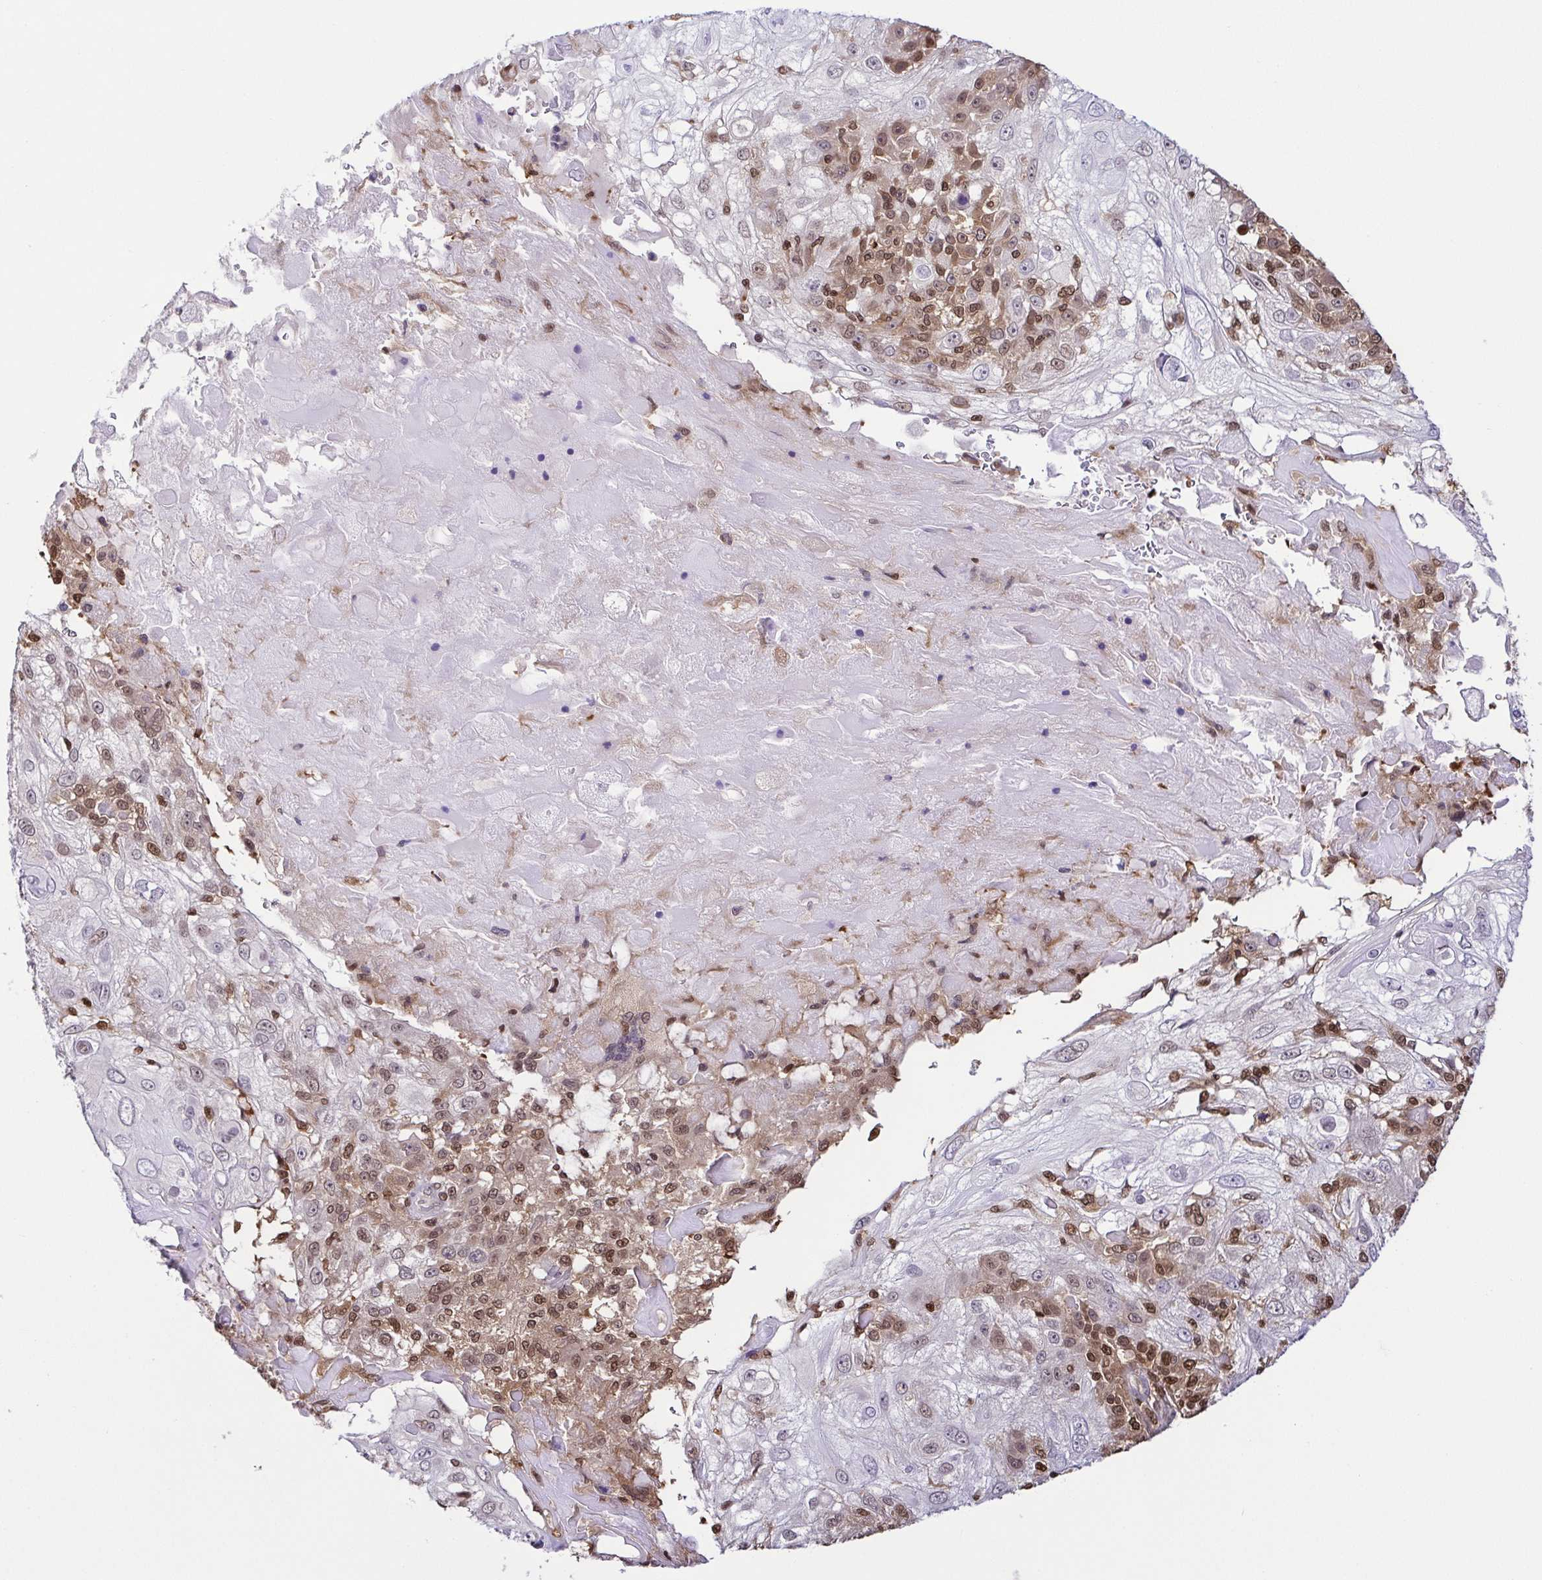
{"staining": {"intensity": "moderate", "quantity": "25%-75%", "location": "nuclear"}, "tissue": "skin cancer", "cell_type": "Tumor cells", "image_type": "cancer", "snomed": [{"axis": "morphology", "description": "Normal tissue, NOS"}, {"axis": "morphology", "description": "Squamous cell carcinoma, NOS"}, {"axis": "topography", "description": "Skin"}], "caption": "Skin squamous cell carcinoma was stained to show a protein in brown. There is medium levels of moderate nuclear expression in approximately 25%-75% of tumor cells.", "gene": "PSMB9", "patient": {"sex": "female", "age": 83}}